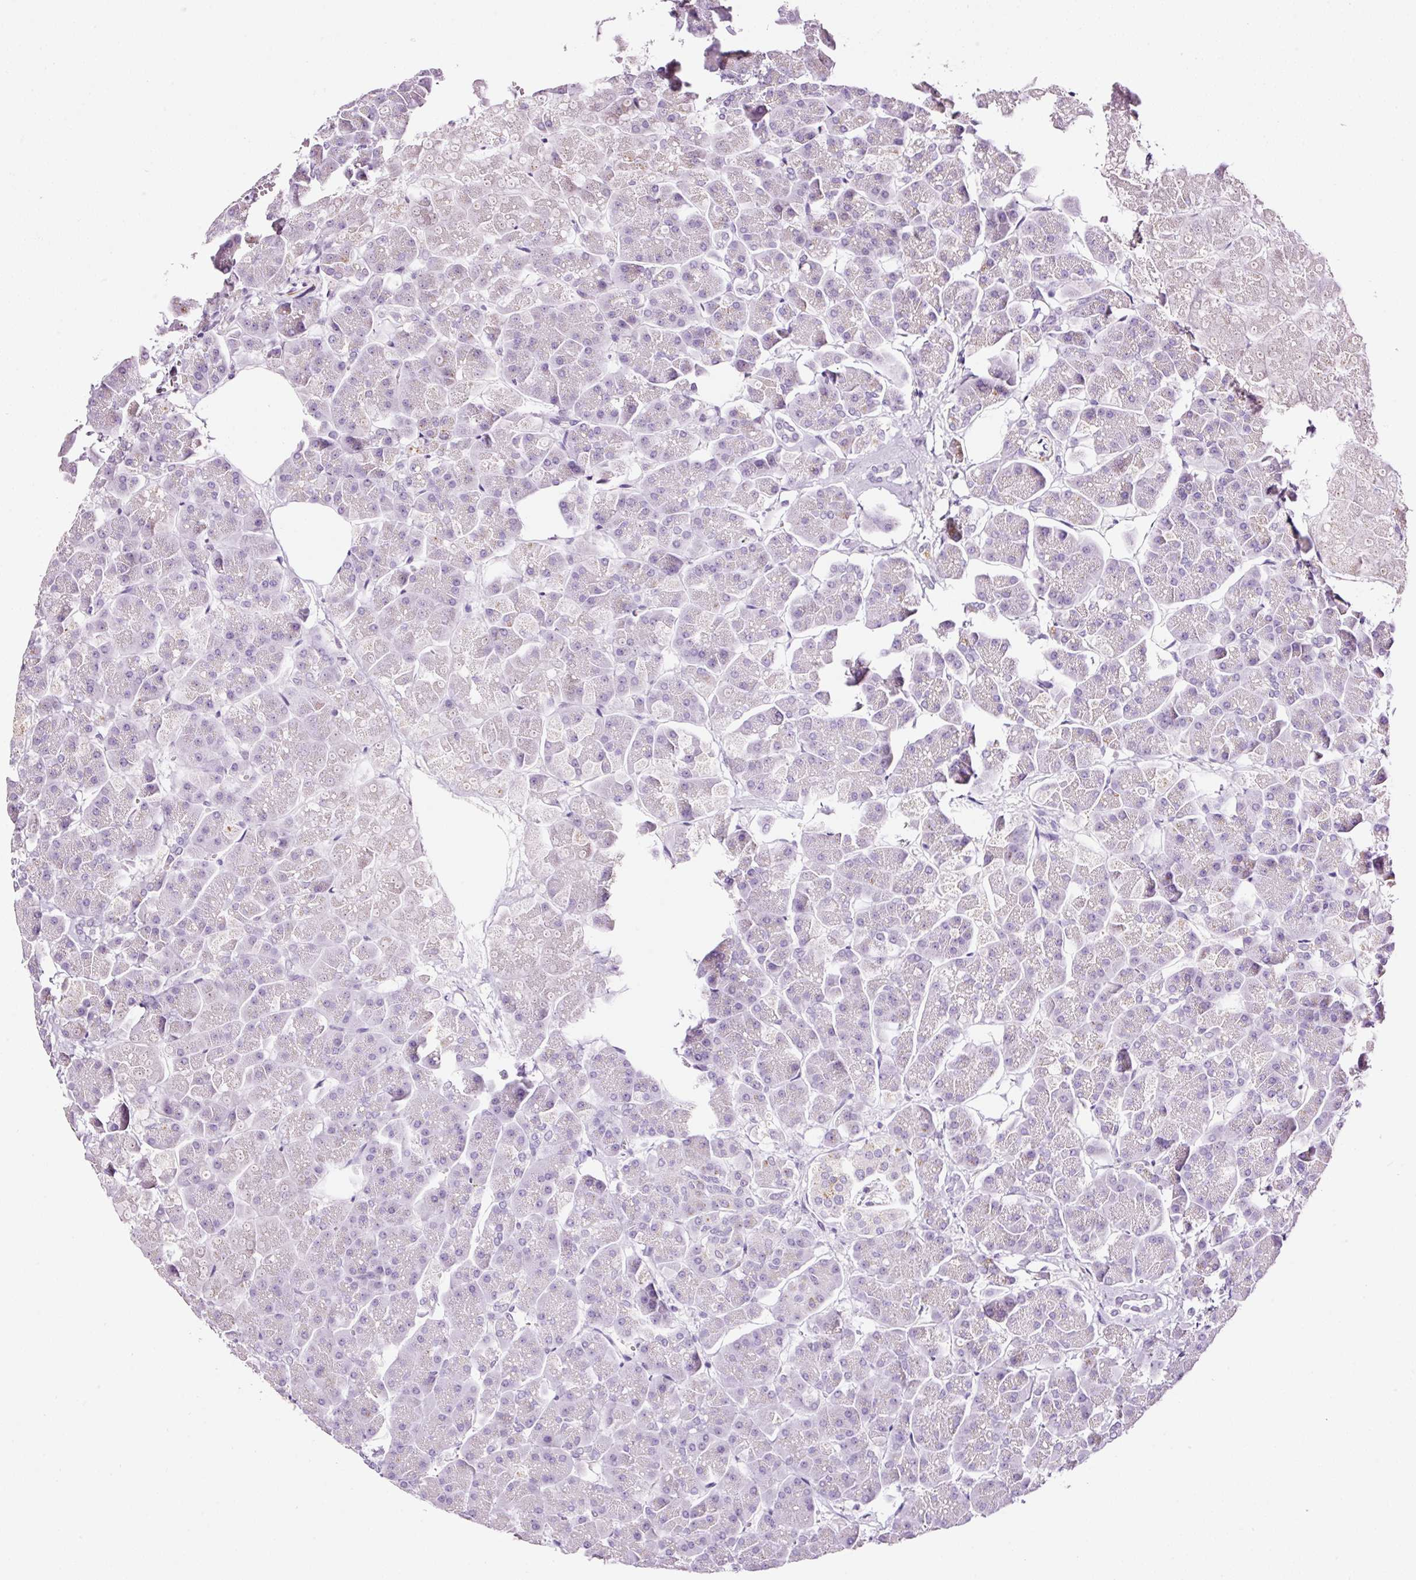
{"staining": {"intensity": "negative", "quantity": "none", "location": "none"}, "tissue": "pancreas", "cell_type": "Exocrine glandular cells", "image_type": "normal", "snomed": [{"axis": "morphology", "description": "Normal tissue, NOS"}, {"axis": "topography", "description": "Pancreas"}, {"axis": "topography", "description": "Peripheral nerve tissue"}], "caption": "Immunohistochemical staining of benign human pancreas shows no significant positivity in exocrine glandular cells. (DAB (3,3'-diaminobenzidine) immunohistochemistry with hematoxylin counter stain).", "gene": "RTF2", "patient": {"sex": "male", "age": 54}}